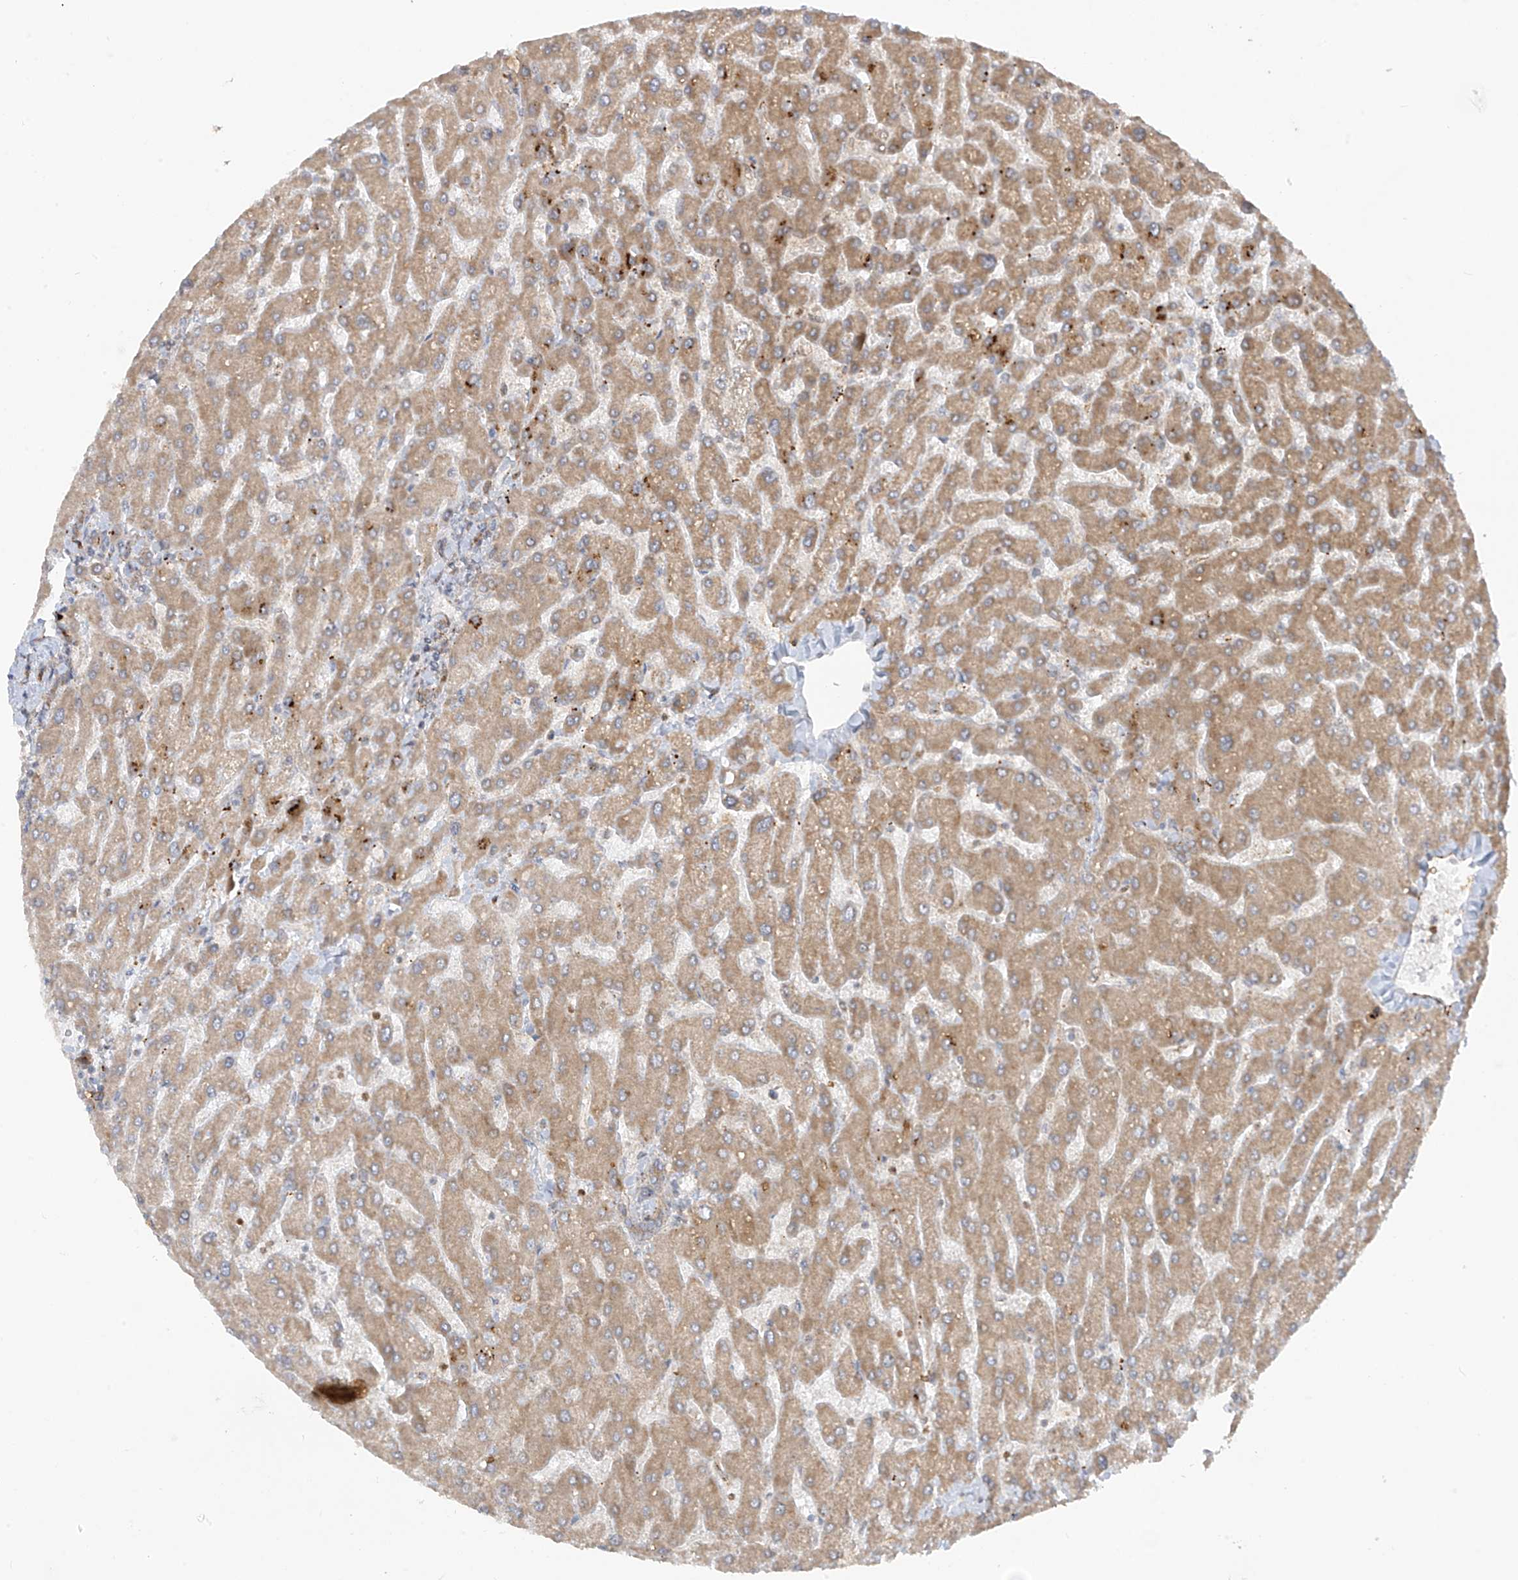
{"staining": {"intensity": "weak", "quantity": ">75%", "location": "cytoplasmic/membranous"}, "tissue": "liver", "cell_type": "Cholangiocytes", "image_type": "normal", "snomed": [{"axis": "morphology", "description": "Normal tissue, NOS"}, {"axis": "topography", "description": "Liver"}], "caption": "Weak cytoplasmic/membranous protein staining is appreciated in approximately >75% of cholangiocytes in liver. The protein of interest is shown in brown color, while the nuclei are stained blue.", "gene": "PDE11A", "patient": {"sex": "male", "age": 55}}